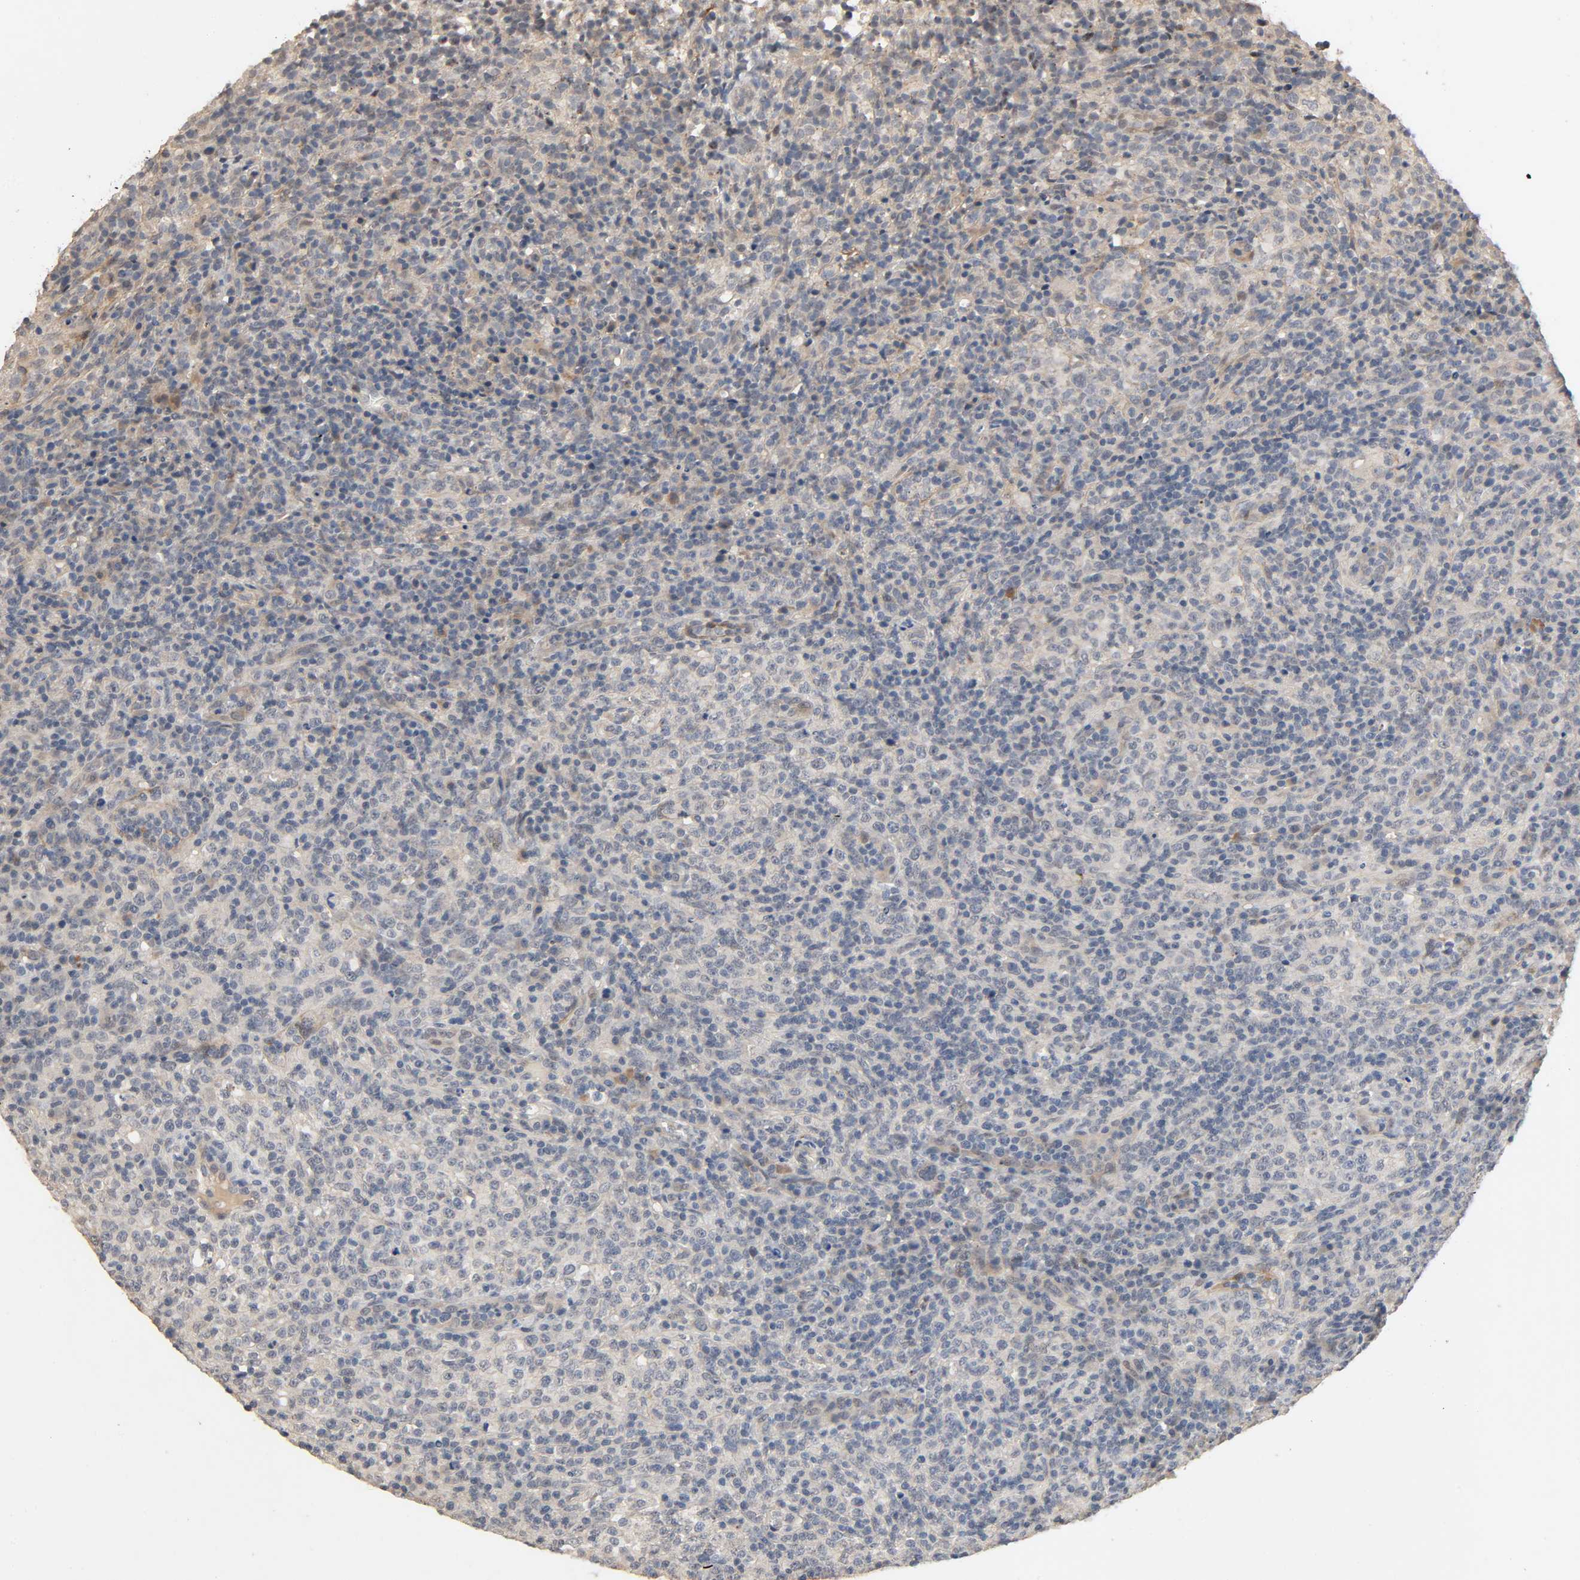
{"staining": {"intensity": "negative", "quantity": "none", "location": "none"}, "tissue": "lymphoma", "cell_type": "Tumor cells", "image_type": "cancer", "snomed": [{"axis": "morphology", "description": "Malignant lymphoma, non-Hodgkin's type, High grade"}, {"axis": "topography", "description": "Lymph node"}], "caption": "The photomicrograph shows no staining of tumor cells in malignant lymphoma, non-Hodgkin's type (high-grade).", "gene": "MAGEA8", "patient": {"sex": "female", "age": 76}}